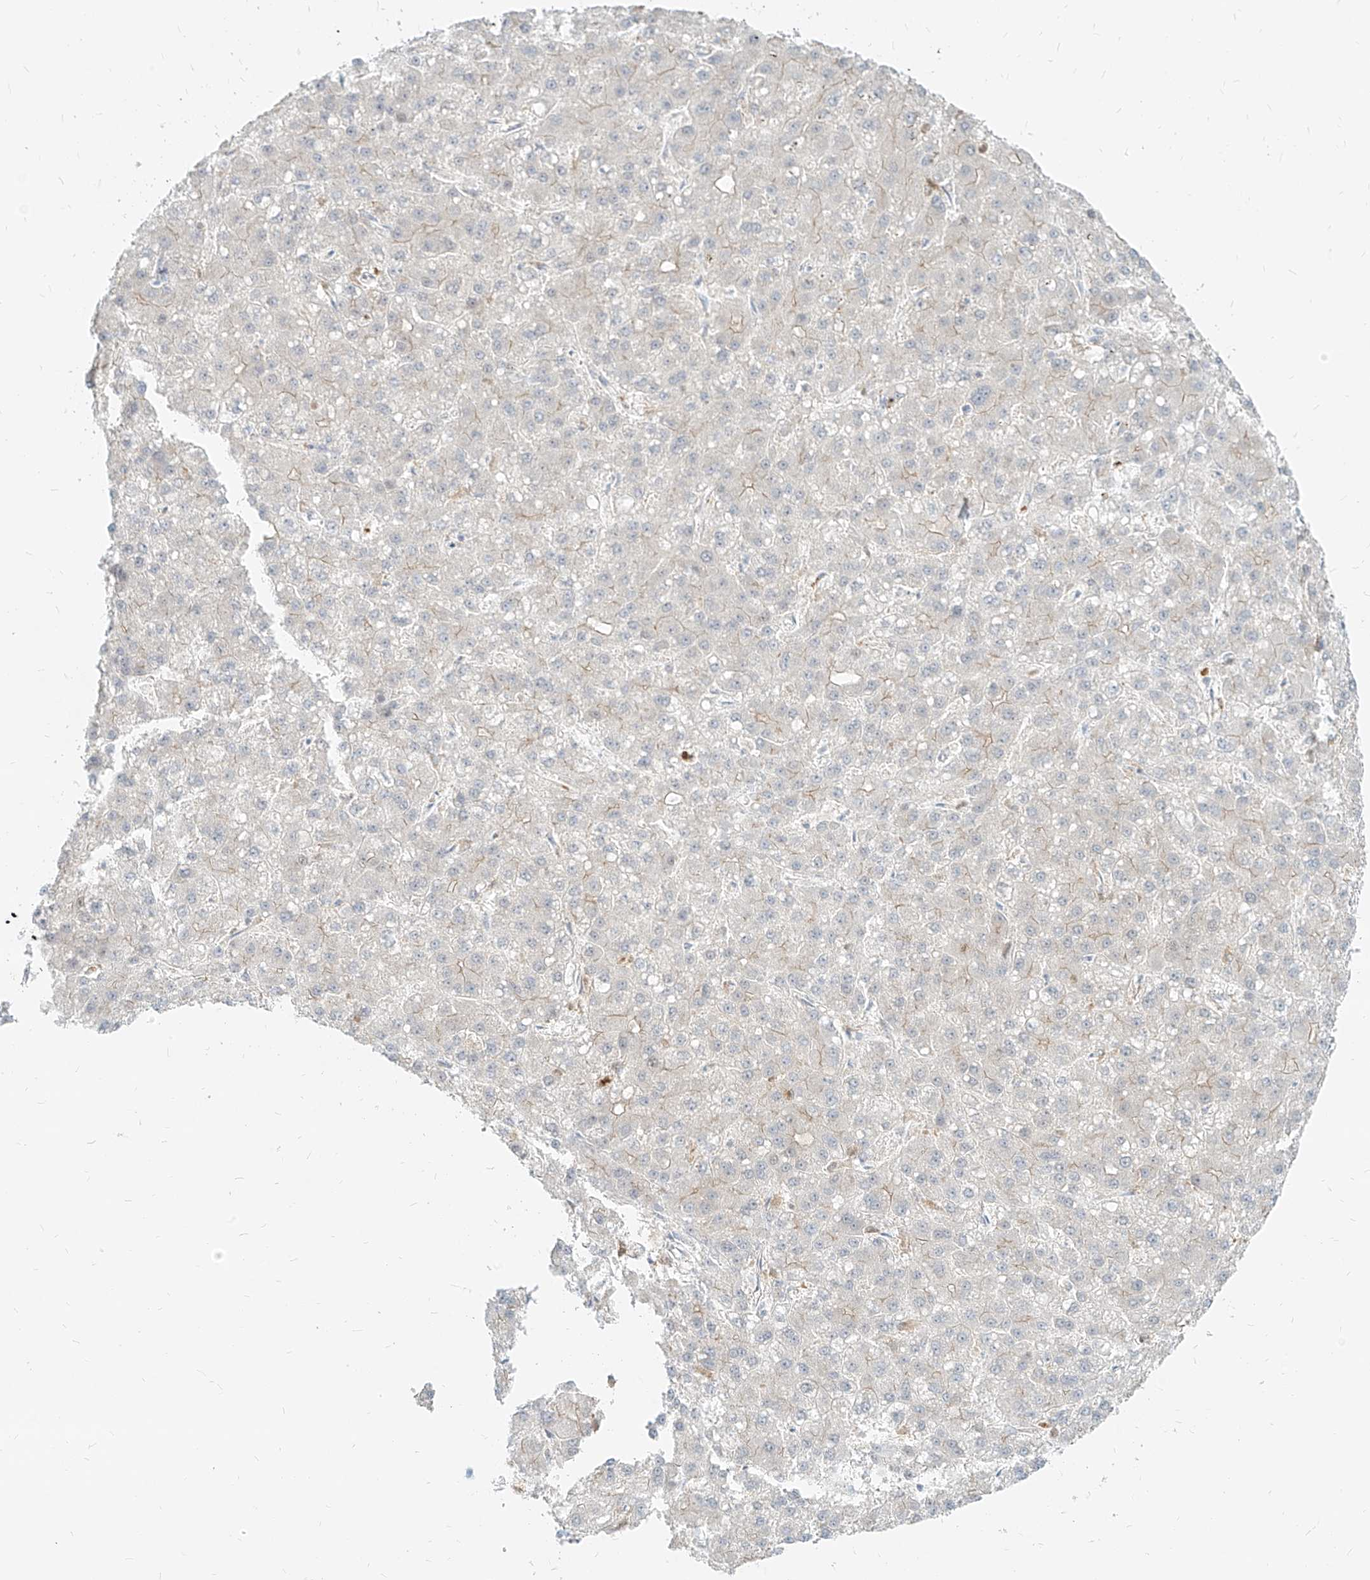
{"staining": {"intensity": "negative", "quantity": "none", "location": "none"}, "tissue": "liver cancer", "cell_type": "Tumor cells", "image_type": "cancer", "snomed": [{"axis": "morphology", "description": "Carcinoma, Hepatocellular, NOS"}, {"axis": "topography", "description": "Liver"}], "caption": "Tumor cells are negative for brown protein staining in liver hepatocellular carcinoma. (DAB immunohistochemistry, high magnification).", "gene": "PGD", "patient": {"sex": "male", "age": 67}}